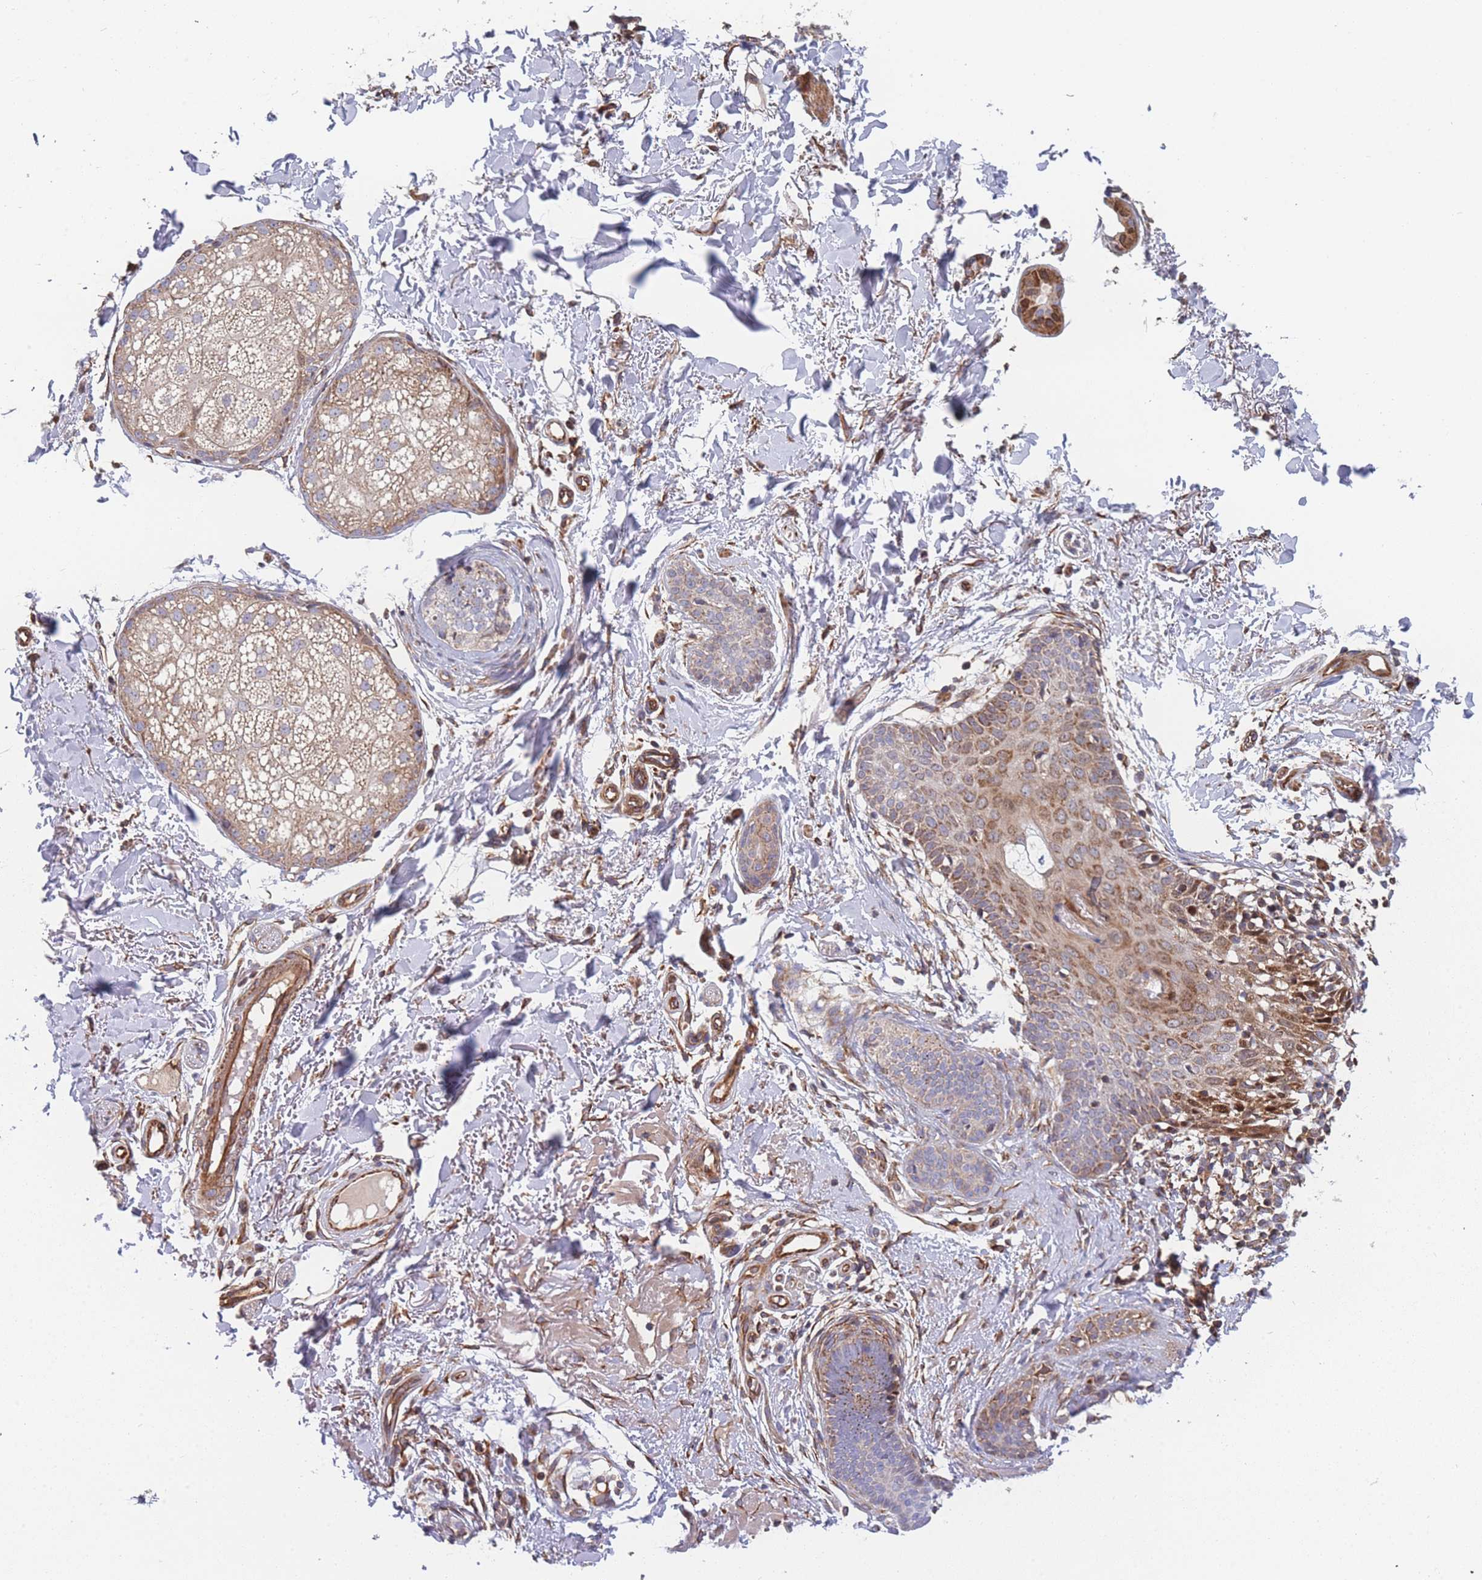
{"staining": {"intensity": "weak", "quantity": "<25%", "location": "cytoplasmic/membranous"}, "tissue": "skin cancer", "cell_type": "Tumor cells", "image_type": "cancer", "snomed": [{"axis": "morphology", "description": "Basal cell carcinoma"}, {"axis": "topography", "description": "Skin"}], "caption": "This image is of skin cancer stained with immunohistochemistry (IHC) to label a protein in brown with the nuclei are counter-stained blue. There is no staining in tumor cells. (Stains: DAB (3,3'-diaminobenzidine) immunohistochemistry with hematoxylin counter stain, Microscopy: brightfield microscopy at high magnification).", "gene": "MTRES1", "patient": {"sex": "female", "age": 60}}